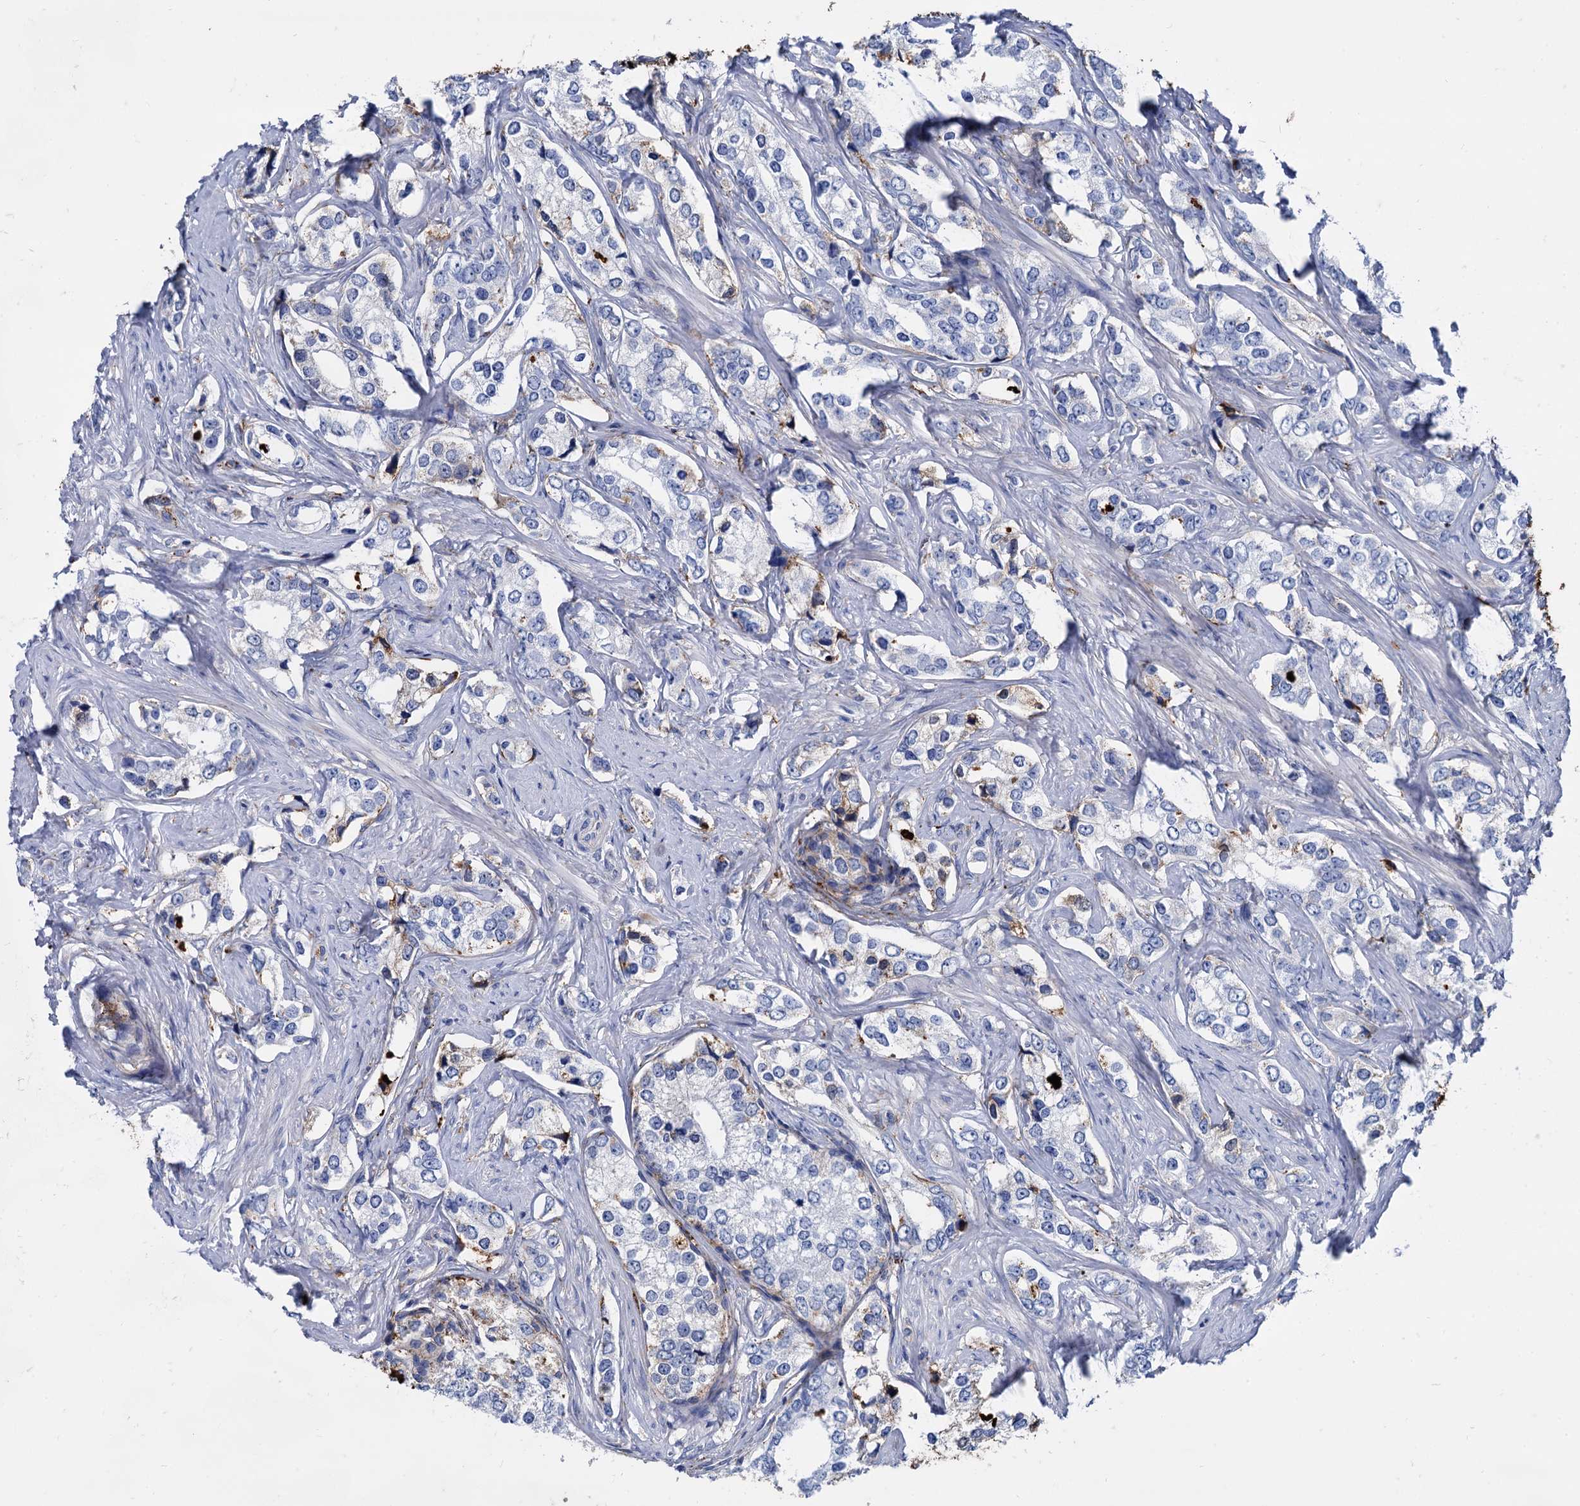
{"staining": {"intensity": "weak", "quantity": "<25%", "location": "cytoplasmic/membranous"}, "tissue": "prostate cancer", "cell_type": "Tumor cells", "image_type": "cancer", "snomed": [{"axis": "morphology", "description": "Adenocarcinoma, High grade"}, {"axis": "topography", "description": "Prostate"}], "caption": "A high-resolution histopathology image shows immunohistochemistry (IHC) staining of prostate cancer, which exhibits no significant expression in tumor cells.", "gene": "APOD", "patient": {"sex": "male", "age": 66}}